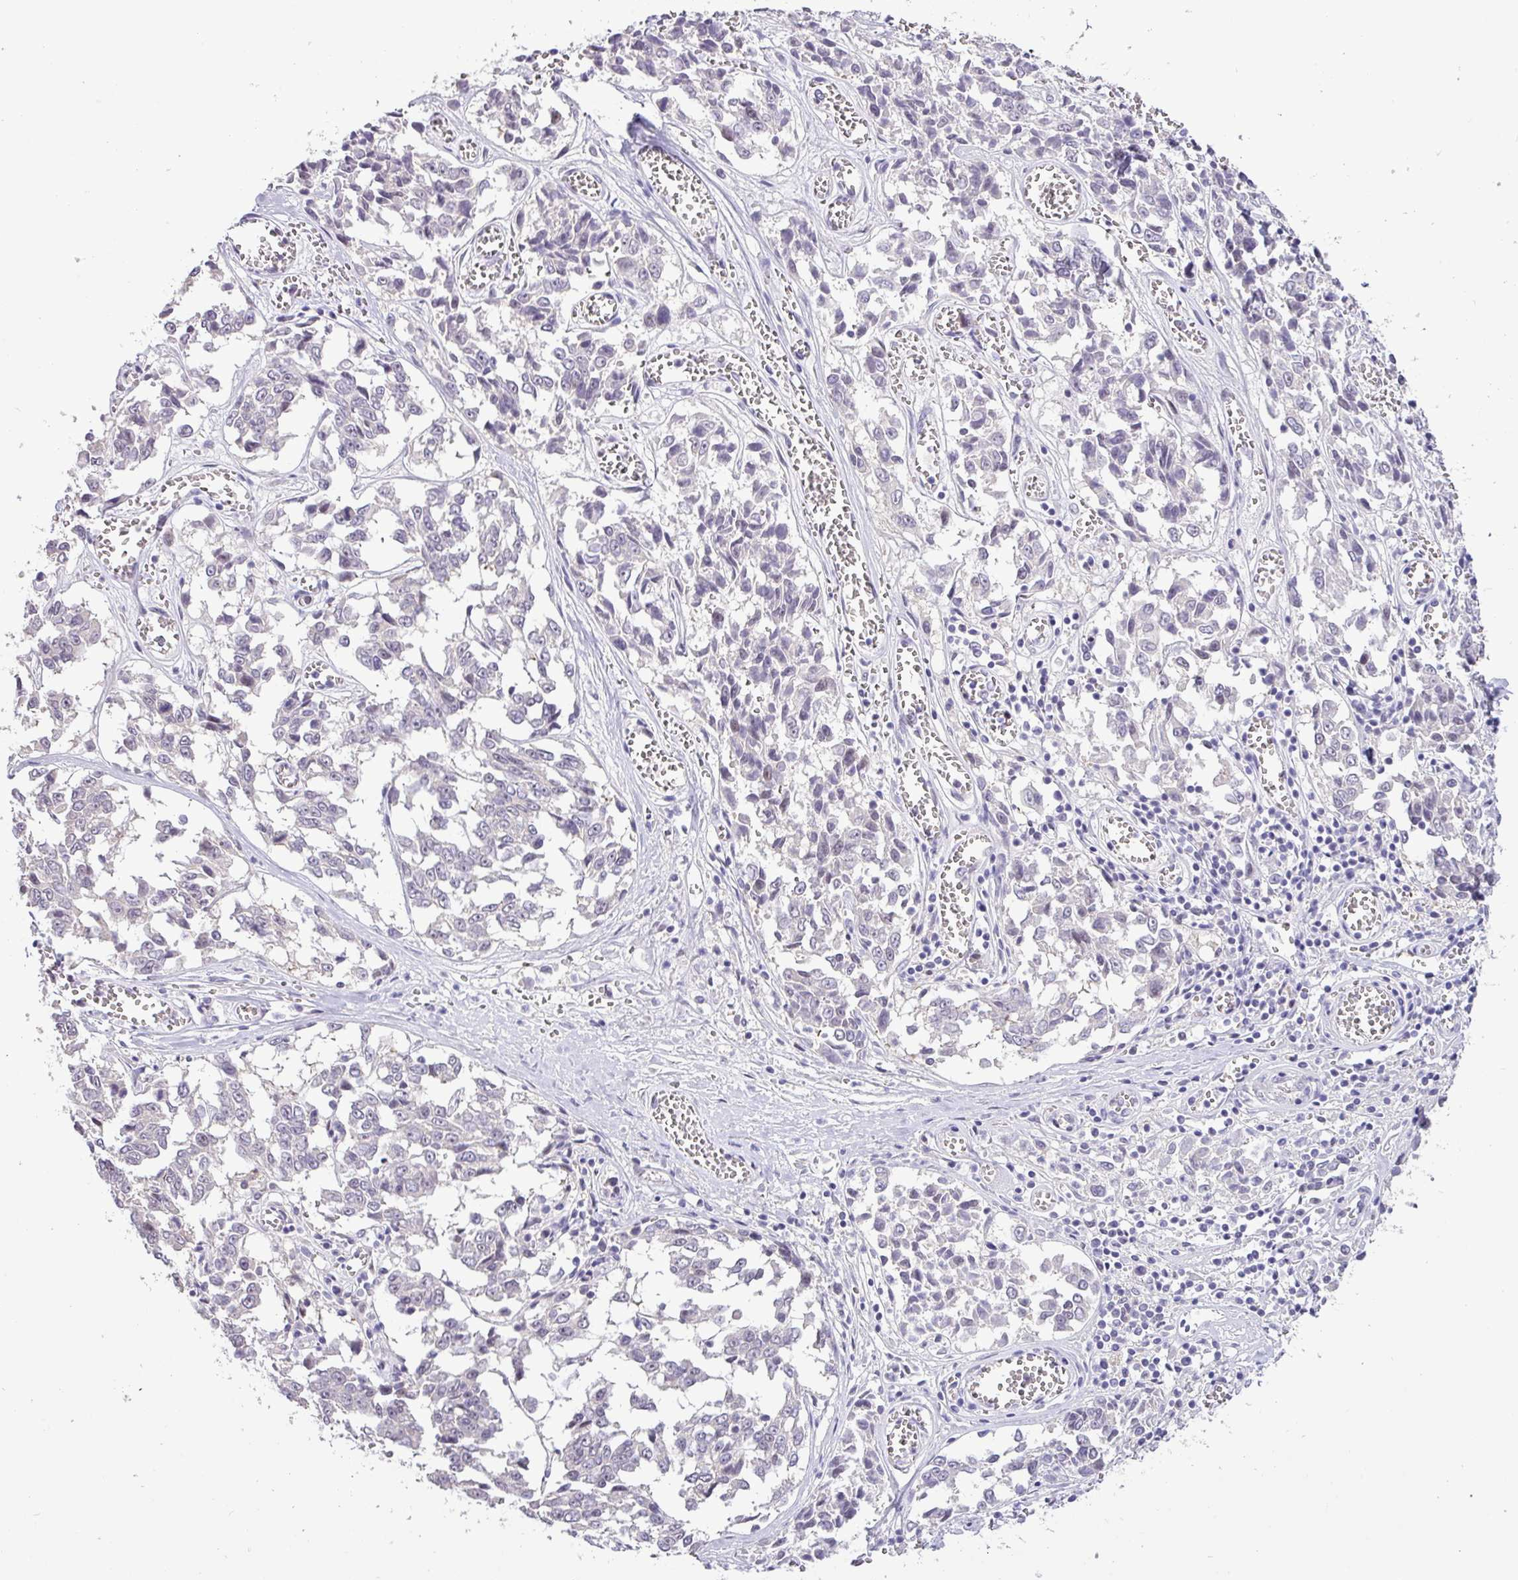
{"staining": {"intensity": "negative", "quantity": "none", "location": "none"}, "tissue": "melanoma", "cell_type": "Tumor cells", "image_type": "cancer", "snomed": [{"axis": "morphology", "description": "Malignant melanoma, NOS"}, {"axis": "topography", "description": "Skin"}], "caption": "Immunohistochemistry (IHC) histopathology image of malignant melanoma stained for a protein (brown), which shows no positivity in tumor cells.", "gene": "RIPPLY1", "patient": {"sex": "female", "age": 64}}